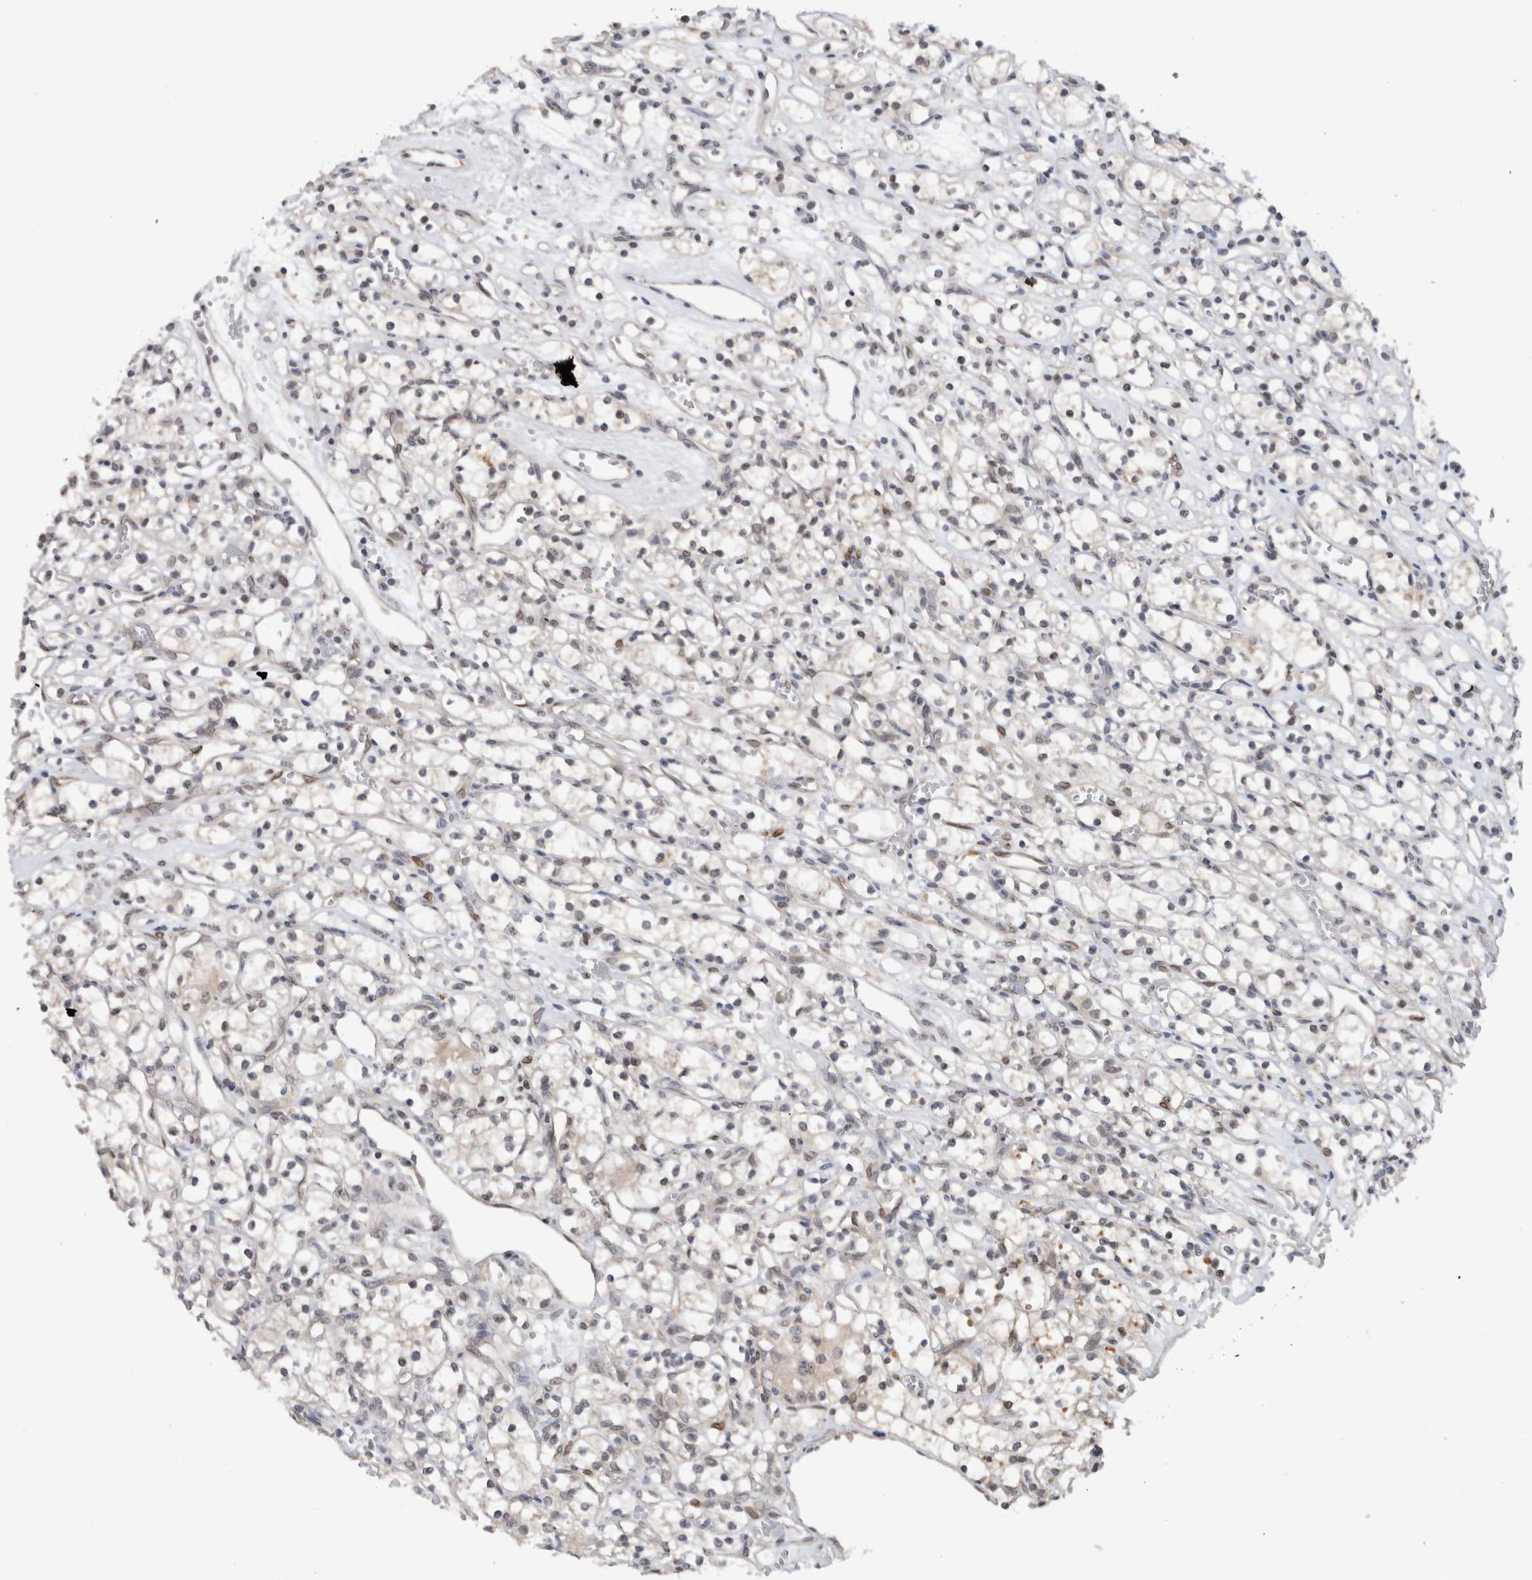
{"staining": {"intensity": "negative", "quantity": "none", "location": "none"}, "tissue": "renal cancer", "cell_type": "Tumor cells", "image_type": "cancer", "snomed": [{"axis": "morphology", "description": "Adenocarcinoma, NOS"}, {"axis": "topography", "description": "Kidney"}], "caption": "Photomicrograph shows no protein positivity in tumor cells of renal adenocarcinoma tissue. (DAB IHC visualized using brightfield microscopy, high magnification).", "gene": "PRXL2A", "patient": {"sex": "female", "age": 59}}